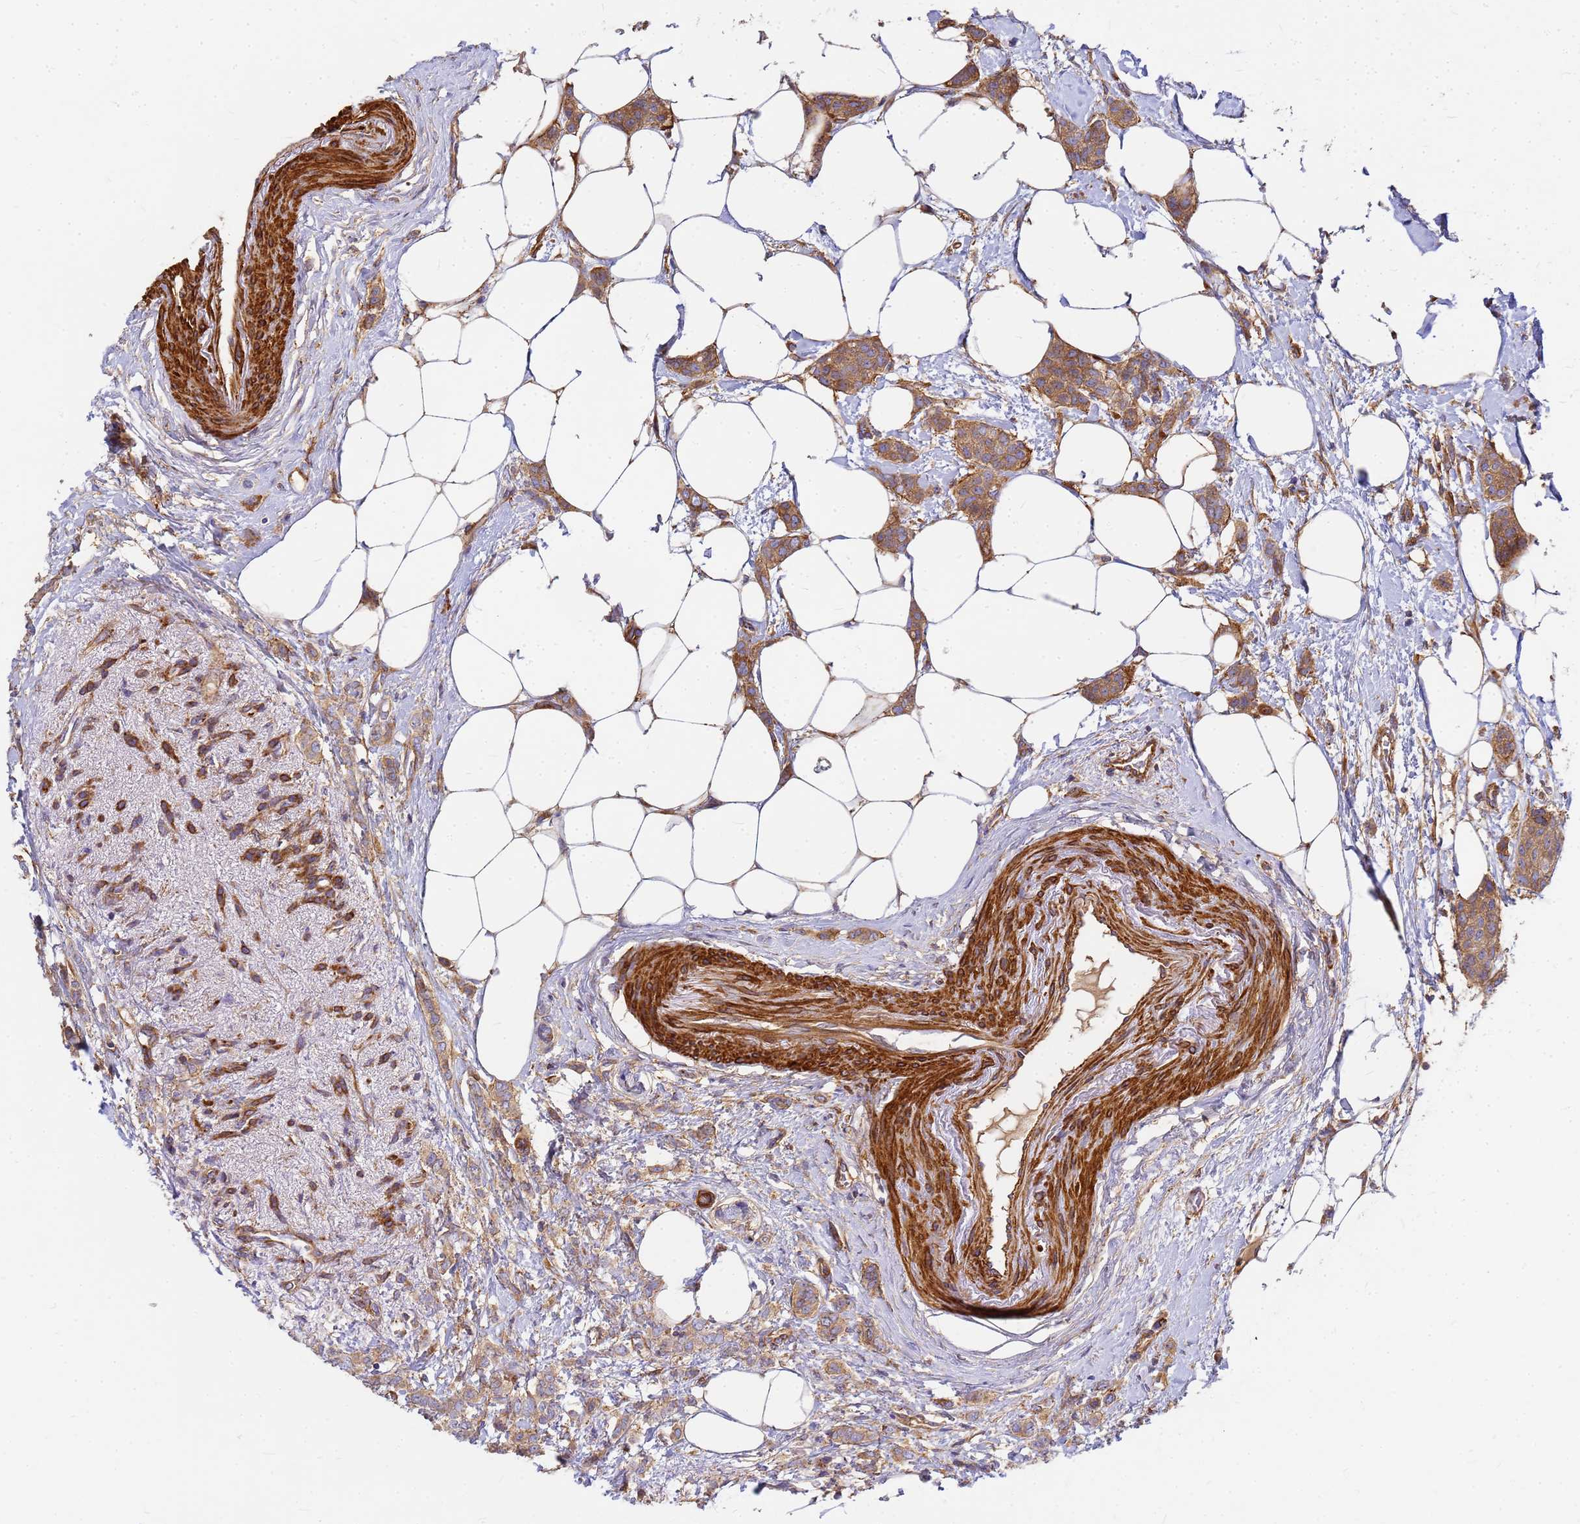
{"staining": {"intensity": "moderate", "quantity": ">75%", "location": "cytoplasmic/membranous"}, "tissue": "breast cancer", "cell_type": "Tumor cells", "image_type": "cancer", "snomed": [{"axis": "morphology", "description": "Duct carcinoma"}, {"axis": "topography", "description": "Breast"}], "caption": "A high-resolution image shows IHC staining of breast cancer (intraductal carcinoma), which shows moderate cytoplasmic/membranous expression in about >75% of tumor cells.", "gene": "C2CD5", "patient": {"sex": "female", "age": 72}}